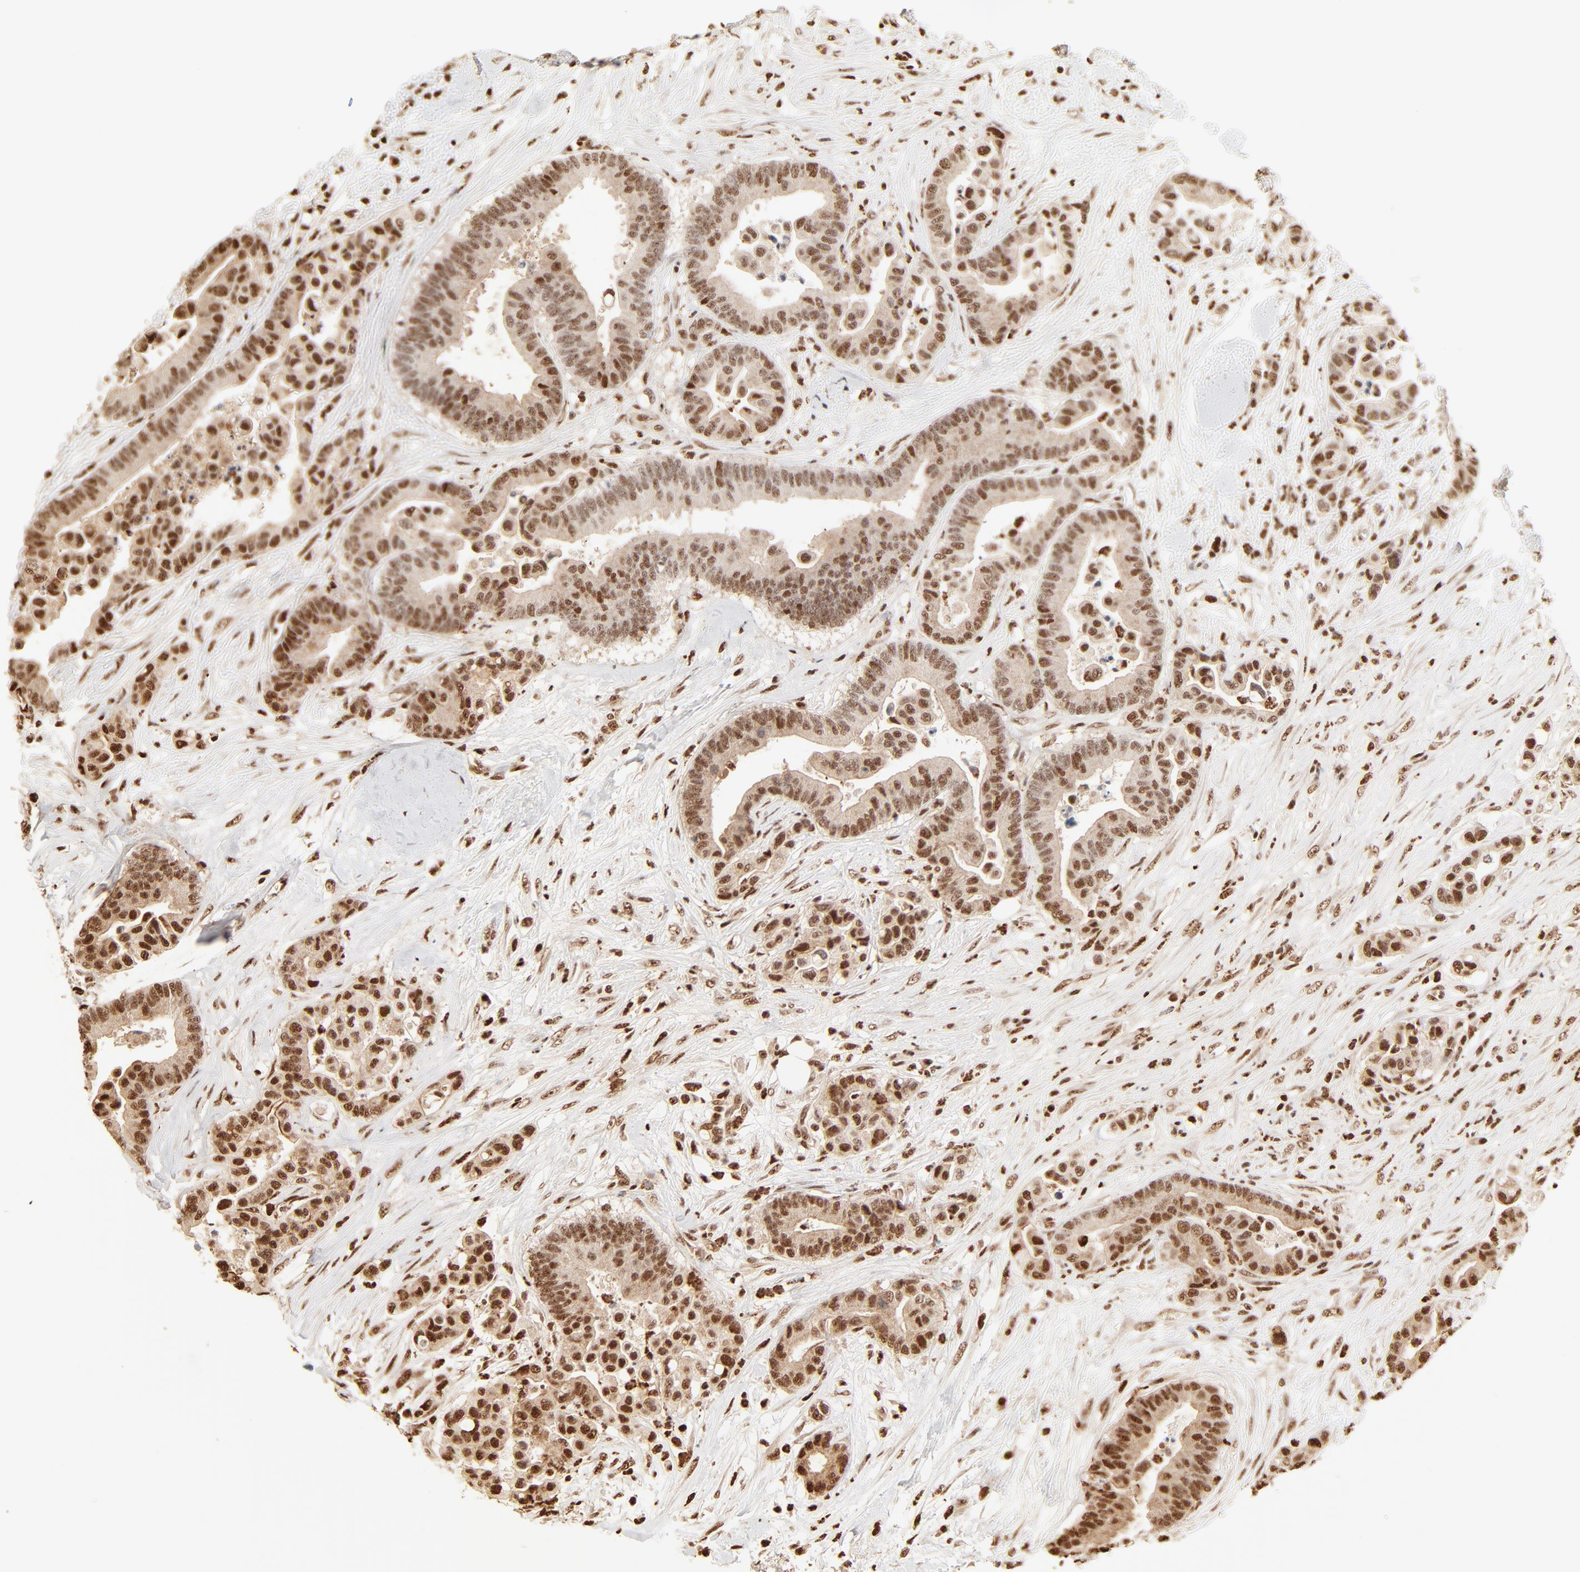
{"staining": {"intensity": "moderate", "quantity": ">75%", "location": "nuclear"}, "tissue": "colorectal cancer", "cell_type": "Tumor cells", "image_type": "cancer", "snomed": [{"axis": "morphology", "description": "Adenocarcinoma, NOS"}, {"axis": "topography", "description": "Colon"}], "caption": "An image of colorectal cancer (adenocarcinoma) stained for a protein shows moderate nuclear brown staining in tumor cells.", "gene": "FAM50A", "patient": {"sex": "male", "age": 82}}